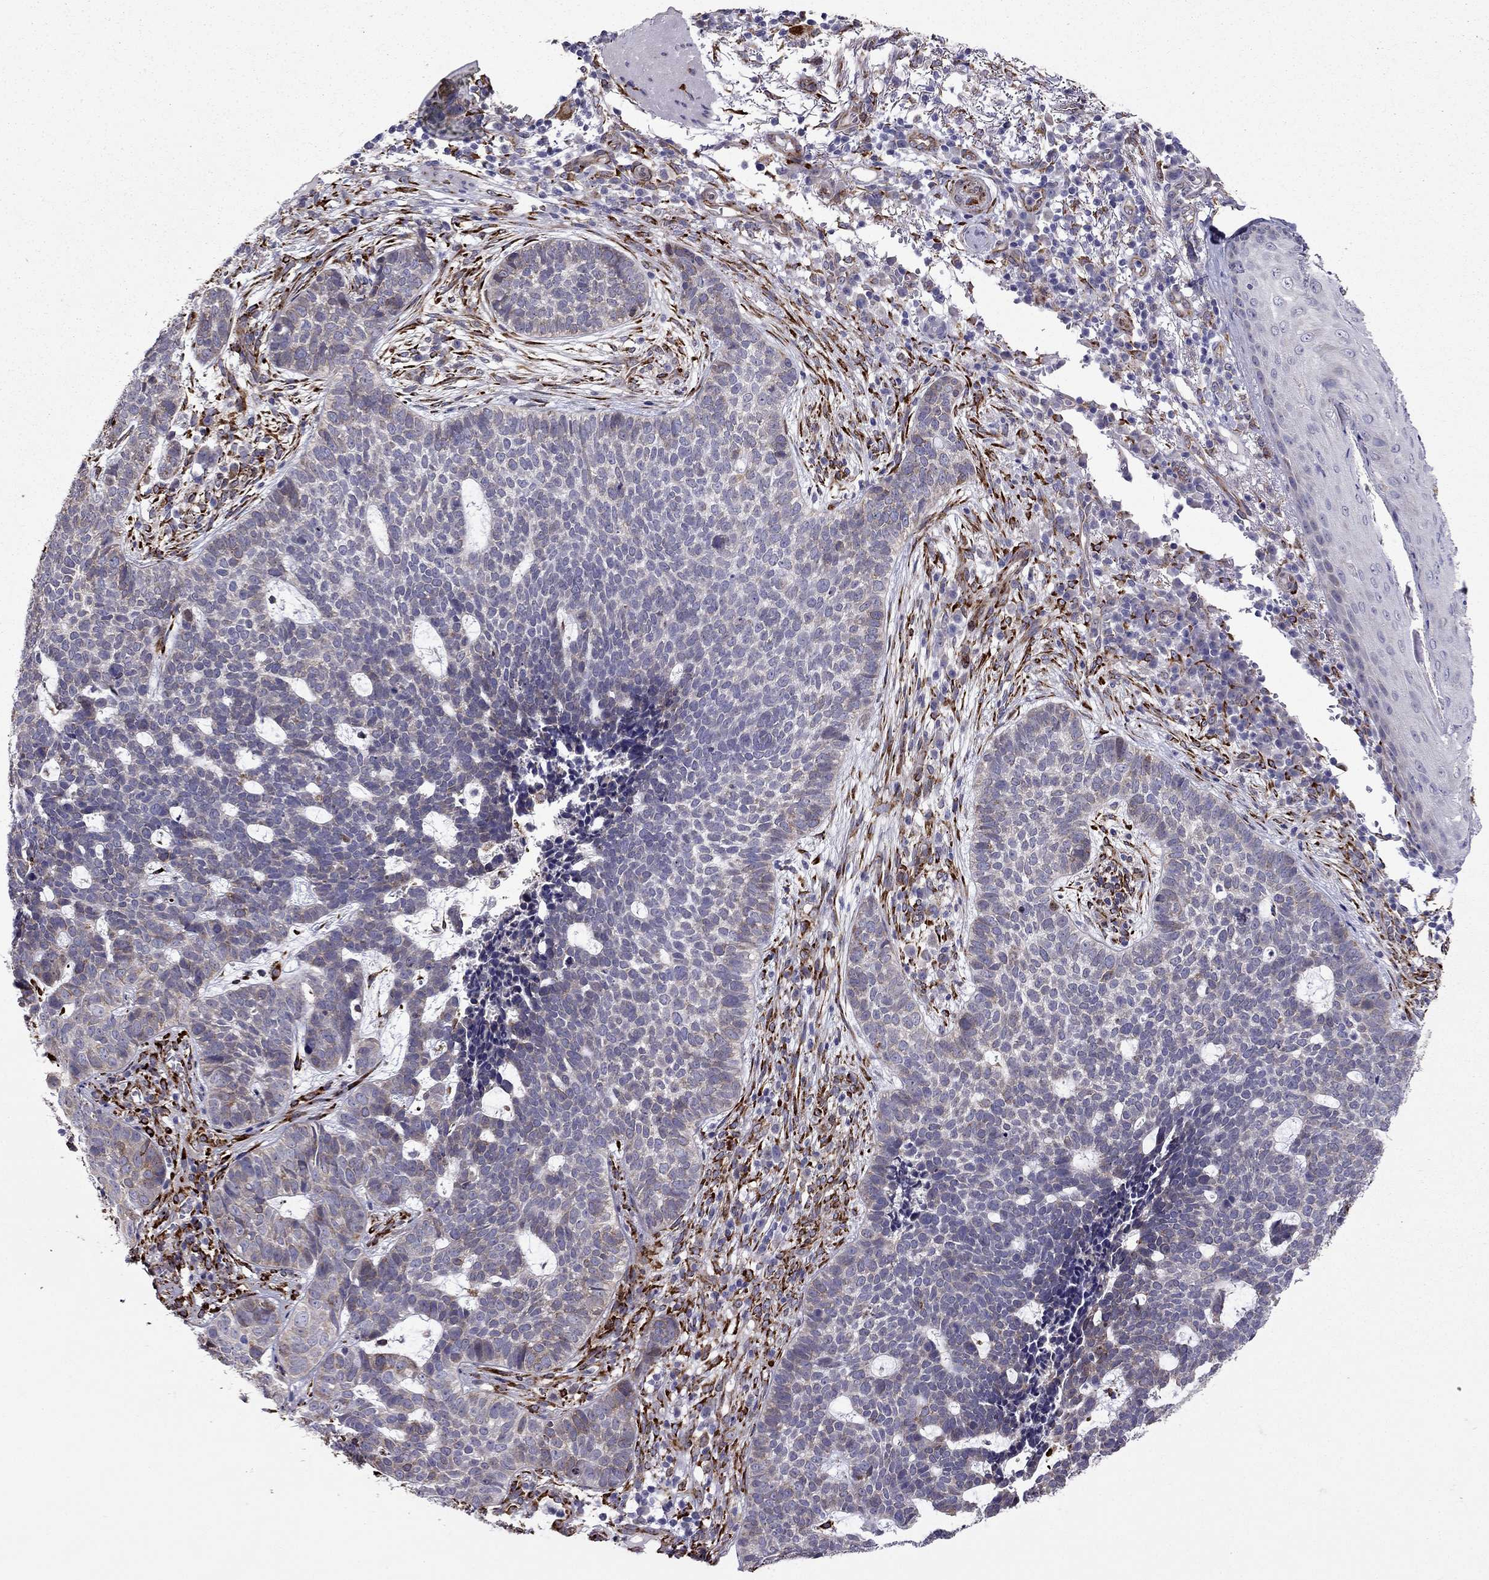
{"staining": {"intensity": "weak", "quantity": "<25%", "location": "cytoplasmic/membranous"}, "tissue": "skin cancer", "cell_type": "Tumor cells", "image_type": "cancer", "snomed": [{"axis": "morphology", "description": "Basal cell carcinoma"}, {"axis": "topography", "description": "Skin"}], "caption": "Photomicrograph shows no protein staining in tumor cells of basal cell carcinoma (skin) tissue.", "gene": "IKBIP", "patient": {"sex": "female", "age": 69}}